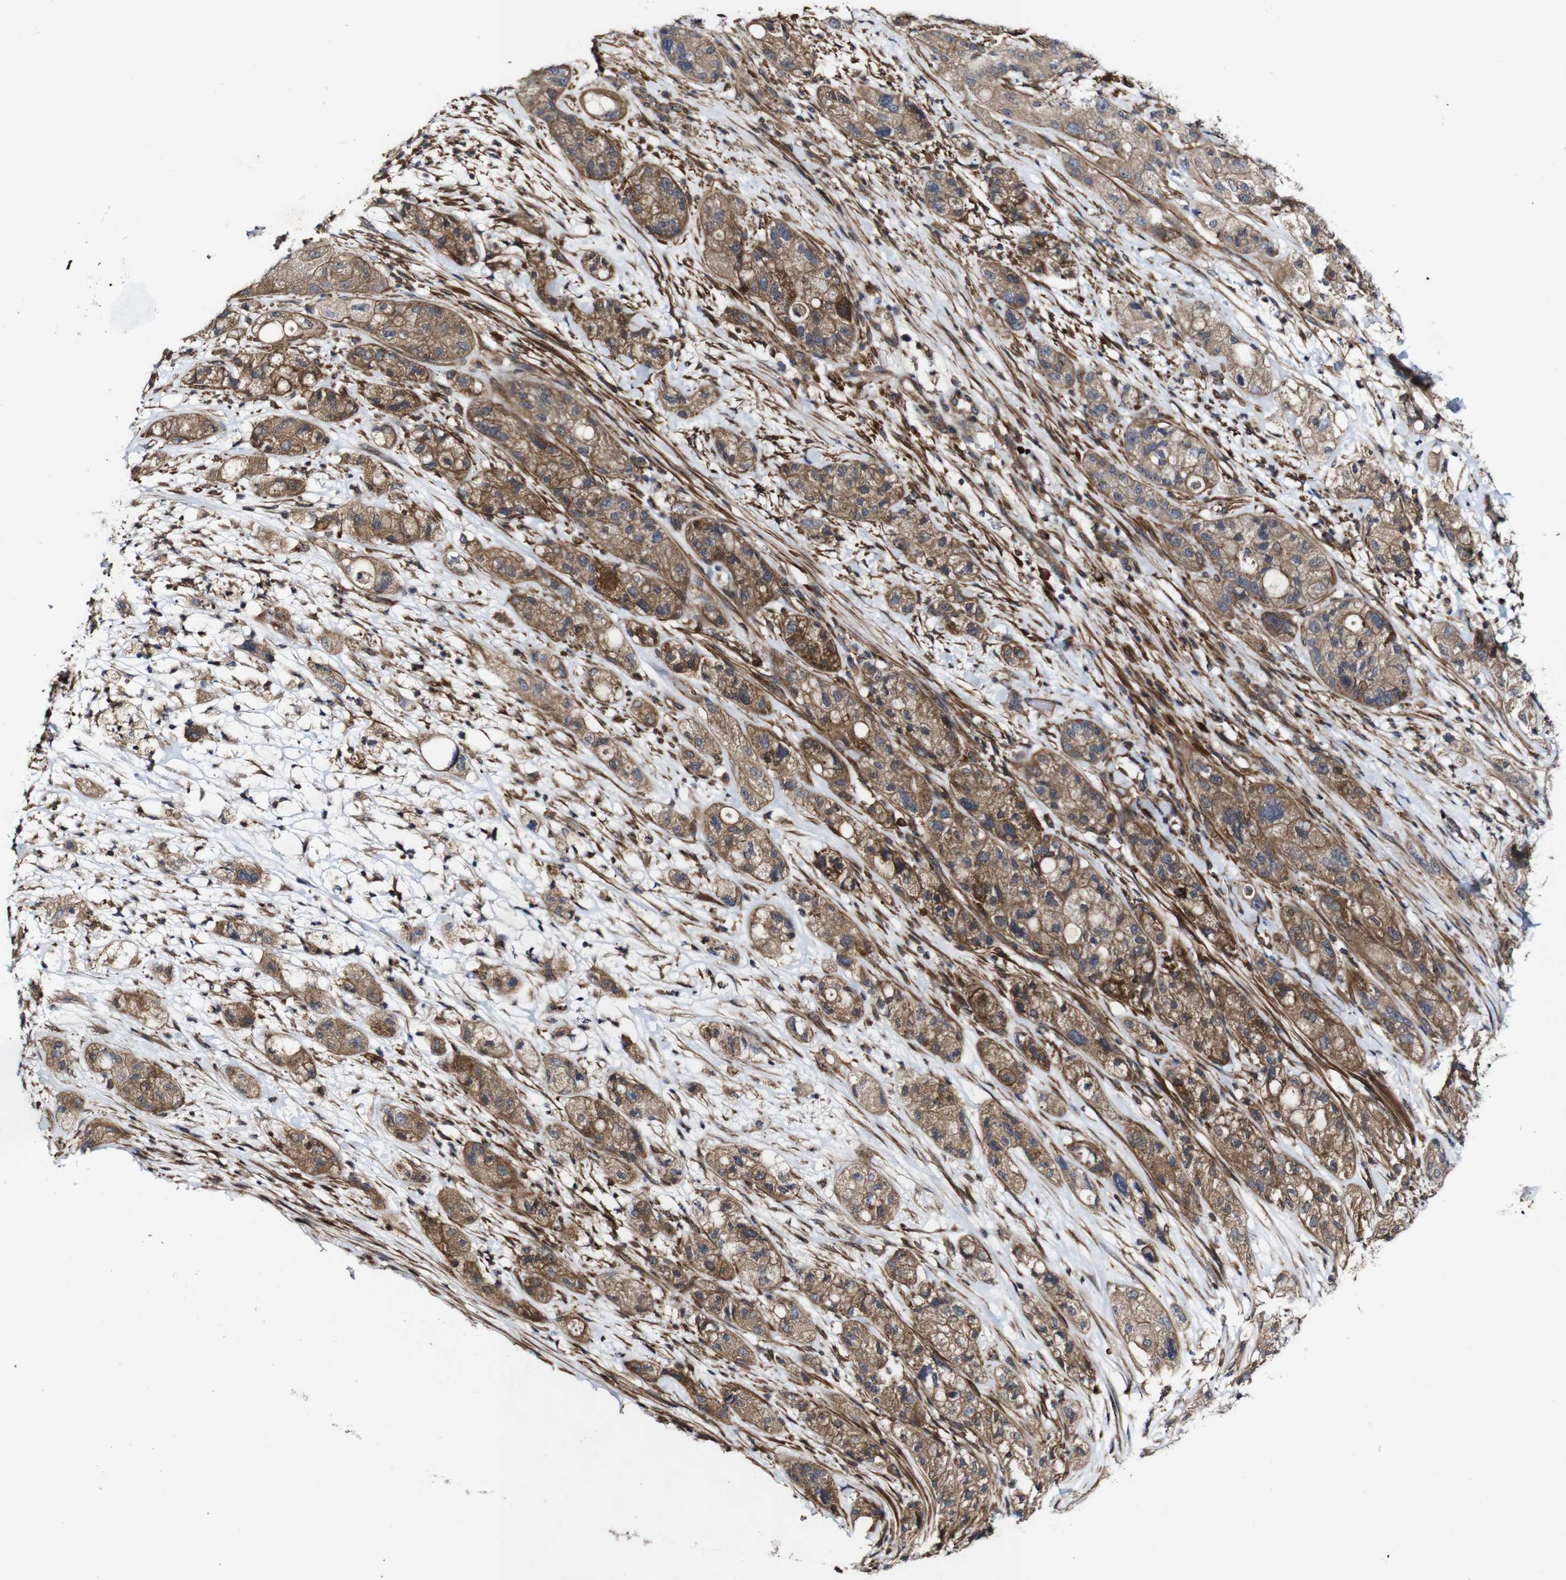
{"staining": {"intensity": "moderate", "quantity": ">75%", "location": "cytoplasmic/membranous"}, "tissue": "pancreatic cancer", "cell_type": "Tumor cells", "image_type": "cancer", "snomed": [{"axis": "morphology", "description": "Adenocarcinoma, NOS"}, {"axis": "topography", "description": "Pancreas"}], "caption": "The immunohistochemical stain labels moderate cytoplasmic/membranous positivity in tumor cells of pancreatic cancer tissue. The protein is stained brown, and the nuclei are stained in blue (DAB IHC with brightfield microscopy, high magnification).", "gene": "GSDME", "patient": {"sex": "female", "age": 78}}